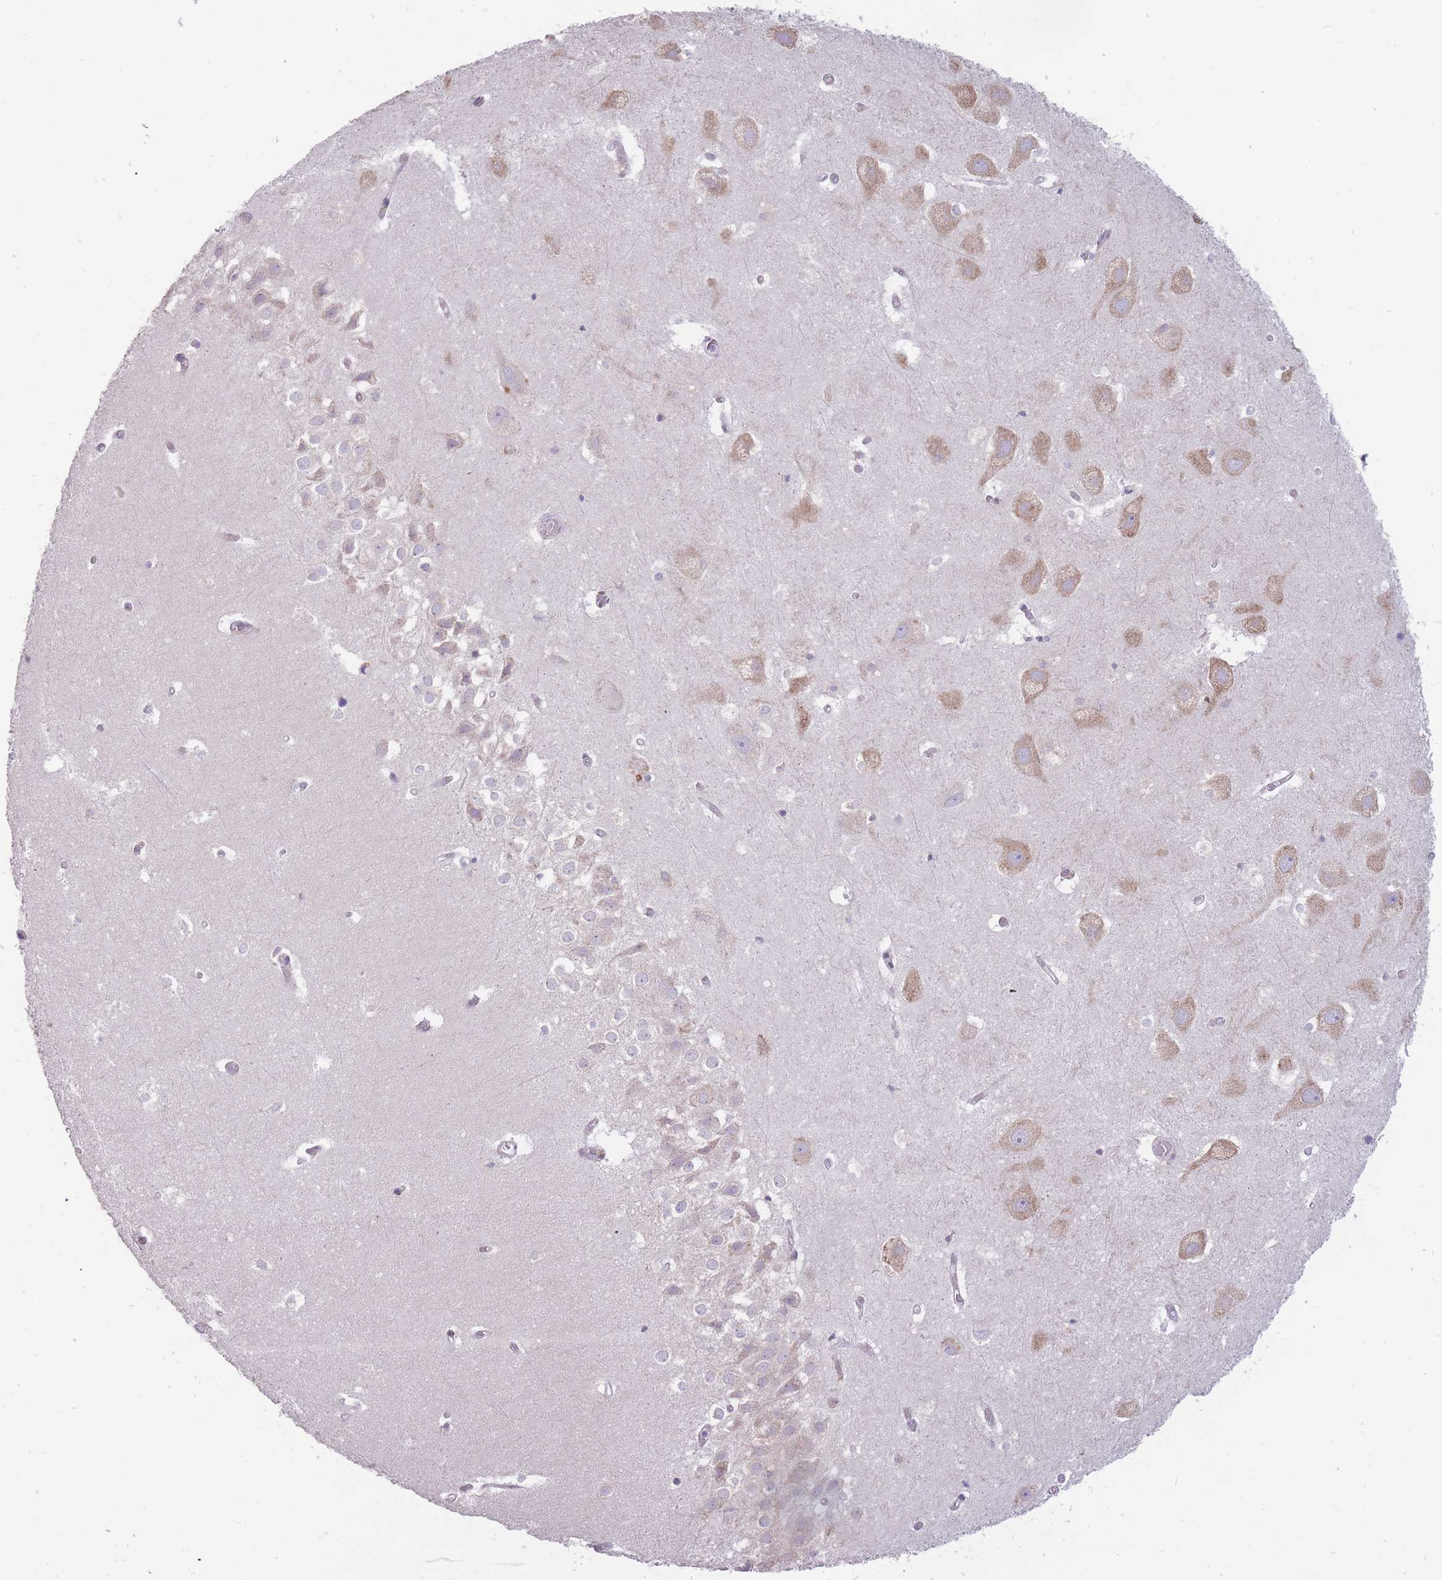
{"staining": {"intensity": "negative", "quantity": "none", "location": "none"}, "tissue": "hippocampus", "cell_type": "Glial cells", "image_type": "normal", "snomed": [{"axis": "morphology", "description": "Normal tissue, NOS"}, {"axis": "topography", "description": "Hippocampus"}], "caption": "A micrograph of hippocampus stained for a protein exhibits no brown staining in glial cells.", "gene": "TRAPPC5", "patient": {"sex": "female", "age": 52}}